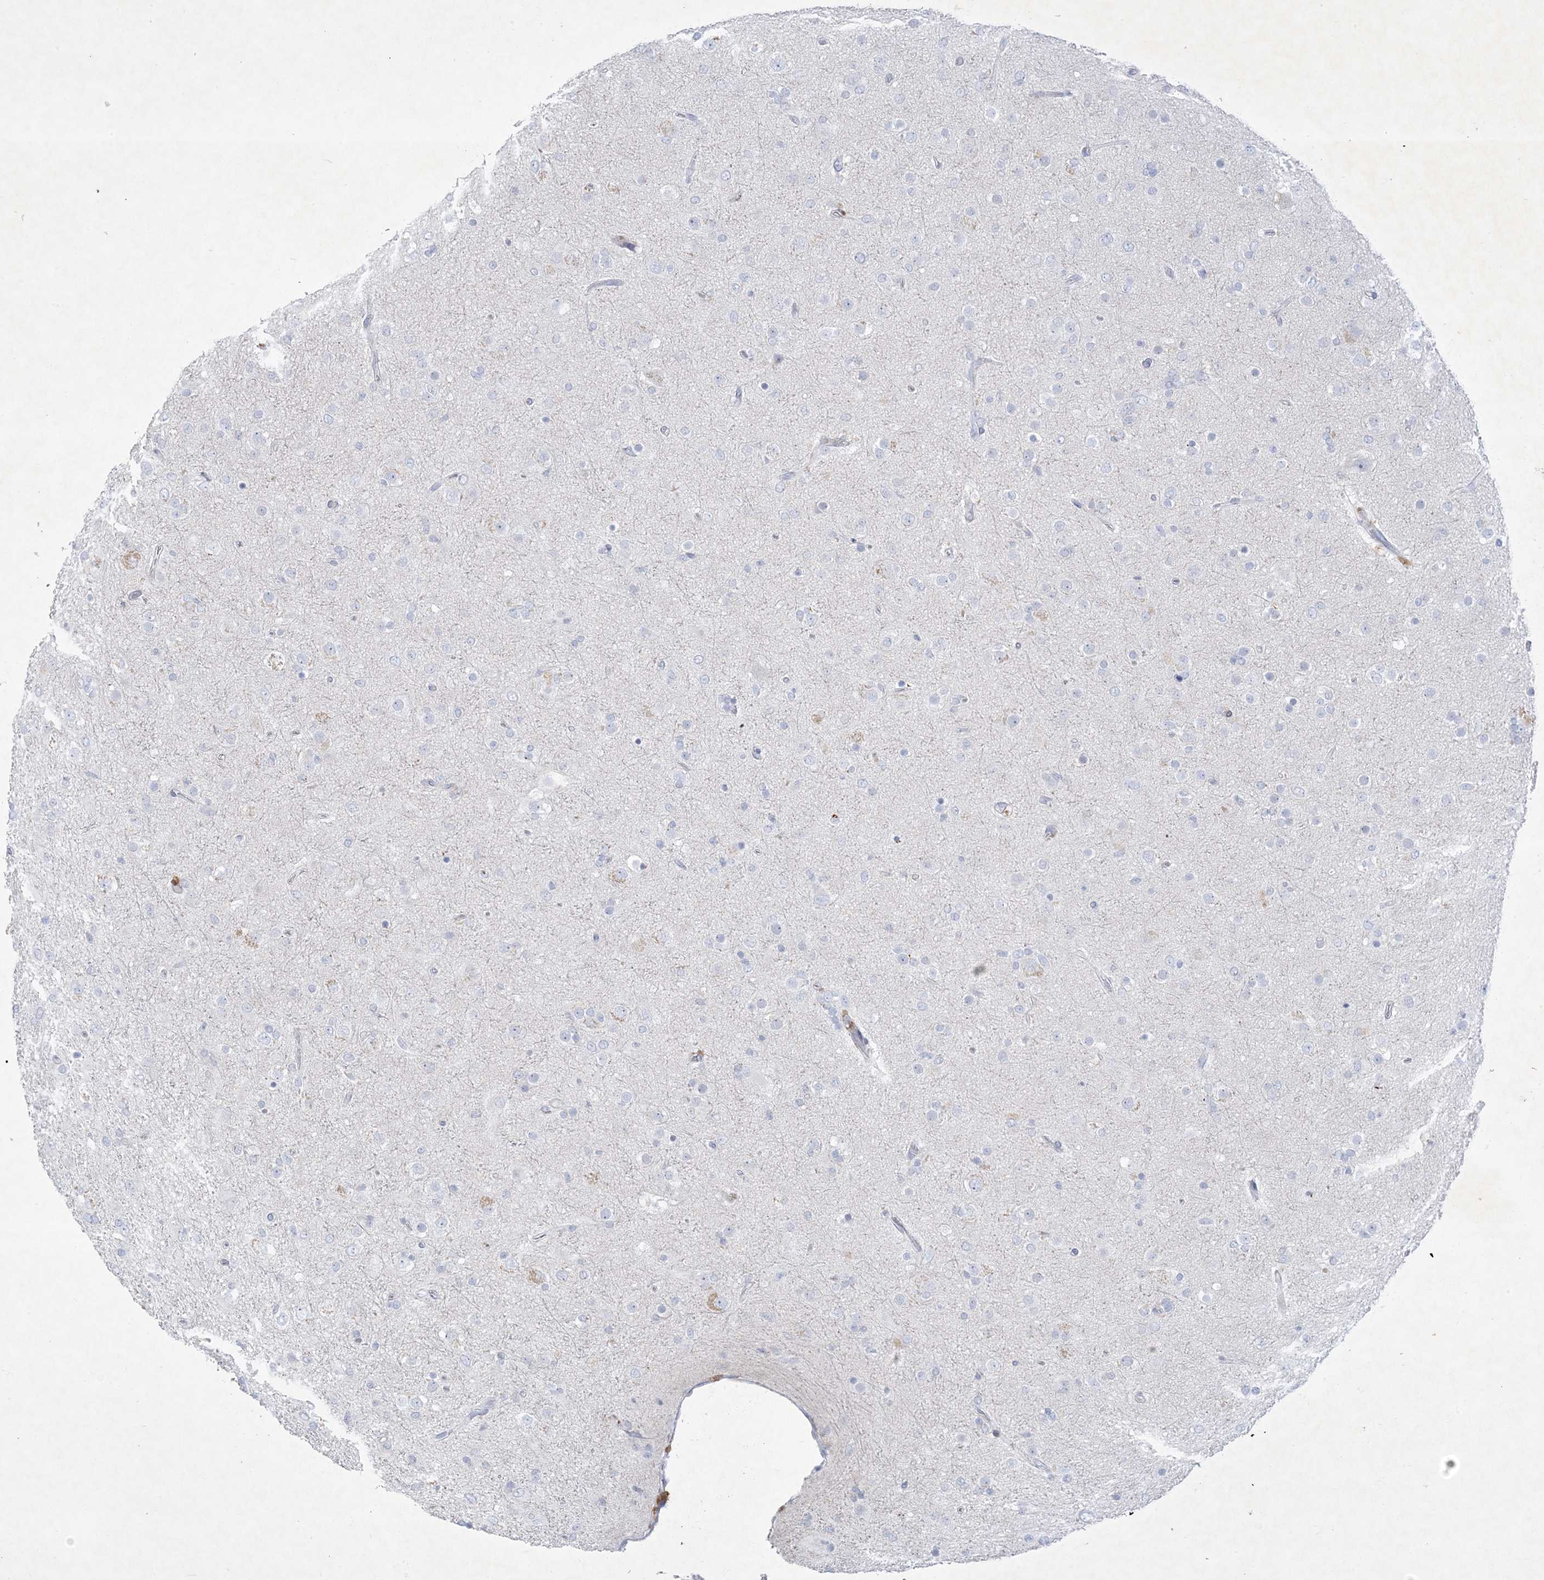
{"staining": {"intensity": "negative", "quantity": "none", "location": "none"}, "tissue": "glioma", "cell_type": "Tumor cells", "image_type": "cancer", "snomed": [{"axis": "morphology", "description": "Glioma, malignant, Low grade"}, {"axis": "topography", "description": "Brain"}], "caption": "This photomicrograph is of glioma stained with immunohistochemistry (IHC) to label a protein in brown with the nuclei are counter-stained blue. There is no positivity in tumor cells.", "gene": "B3GNT7", "patient": {"sex": "male", "age": 65}}